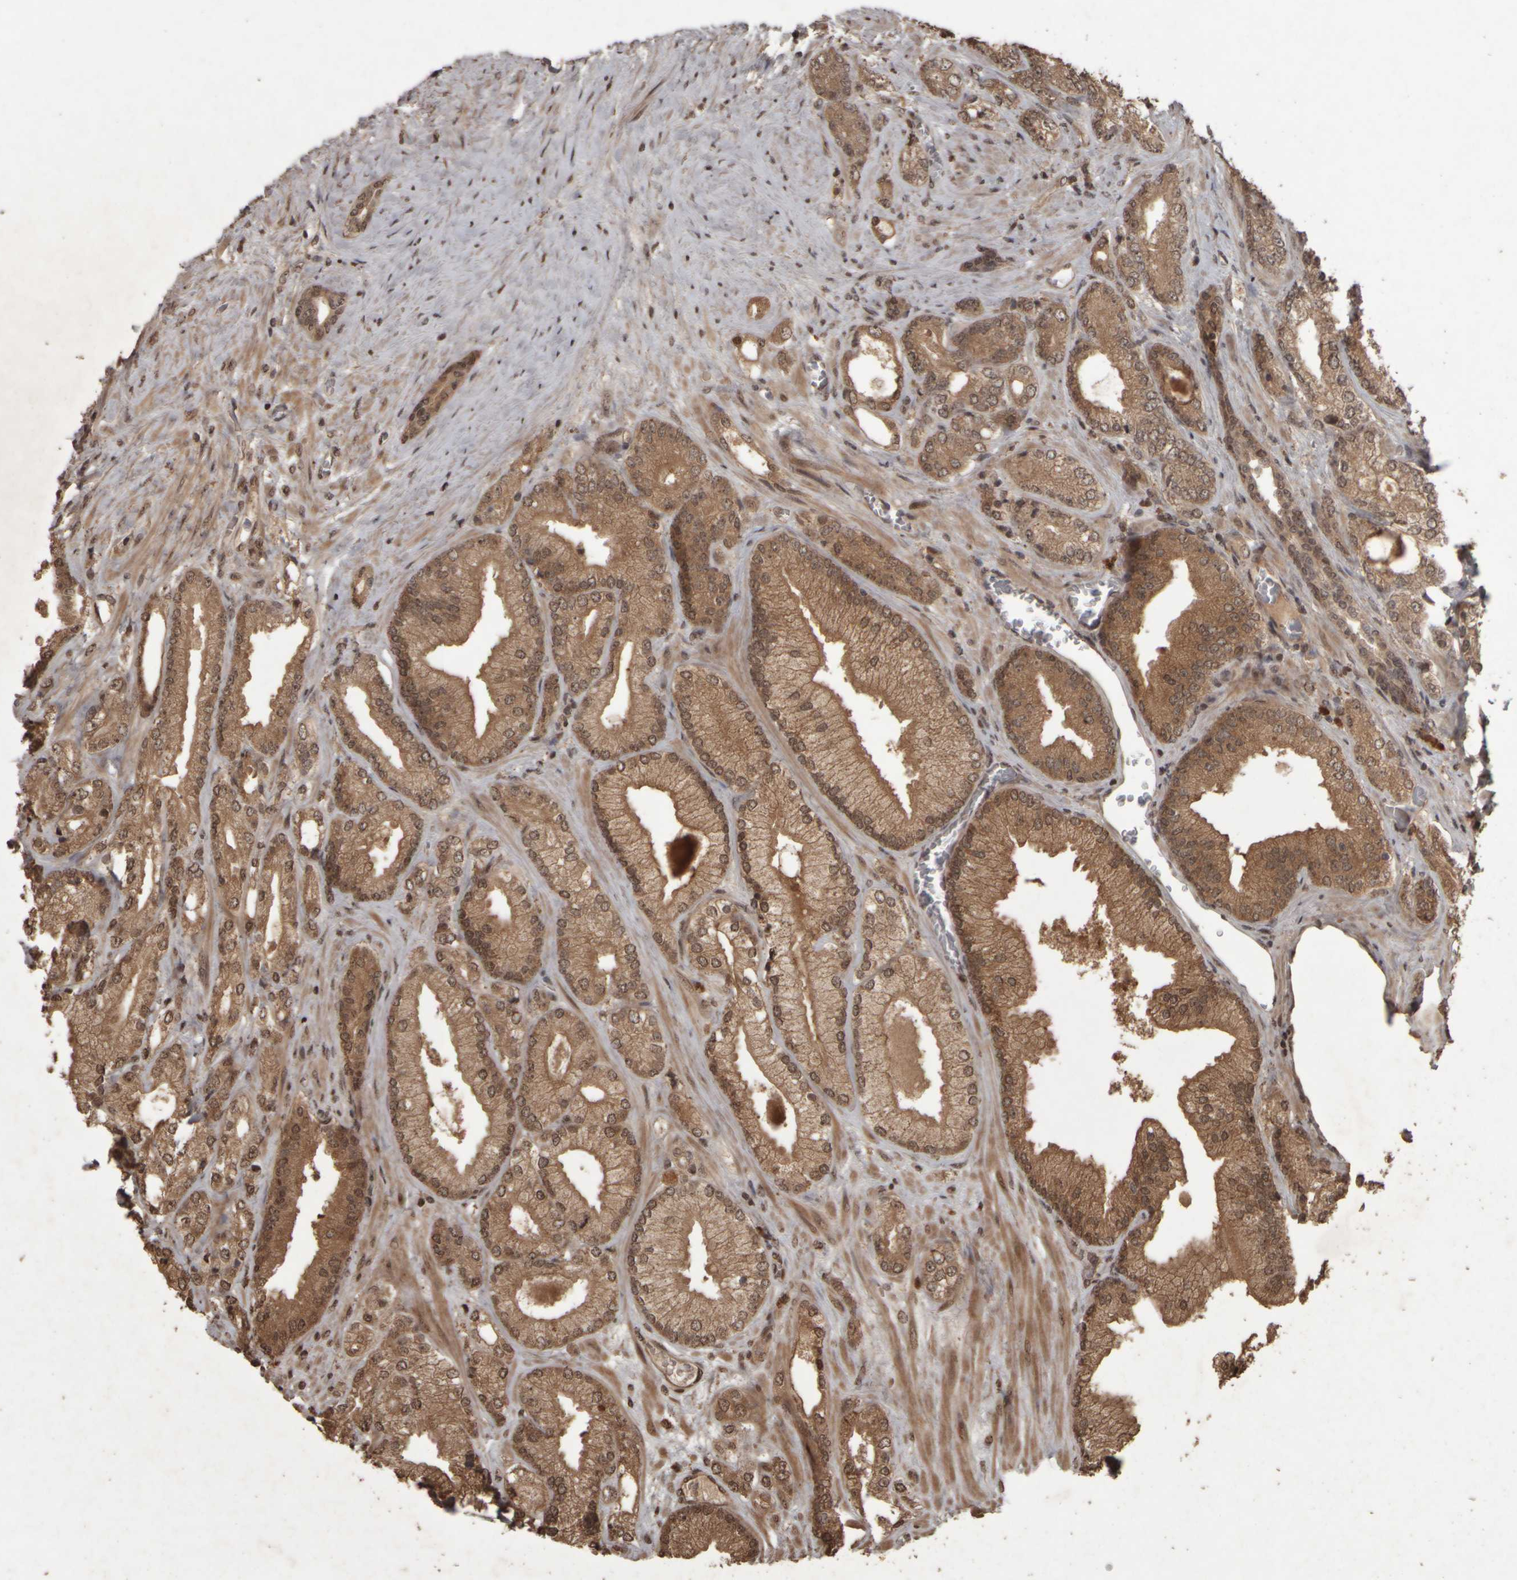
{"staining": {"intensity": "moderate", "quantity": ">75%", "location": "cytoplasmic/membranous,nuclear"}, "tissue": "prostate cancer", "cell_type": "Tumor cells", "image_type": "cancer", "snomed": [{"axis": "morphology", "description": "Adenocarcinoma, Low grade"}, {"axis": "topography", "description": "Prostate"}], "caption": "Human prostate cancer stained for a protein (brown) reveals moderate cytoplasmic/membranous and nuclear positive positivity in approximately >75% of tumor cells.", "gene": "ACO1", "patient": {"sex": "male", "age": 65}}